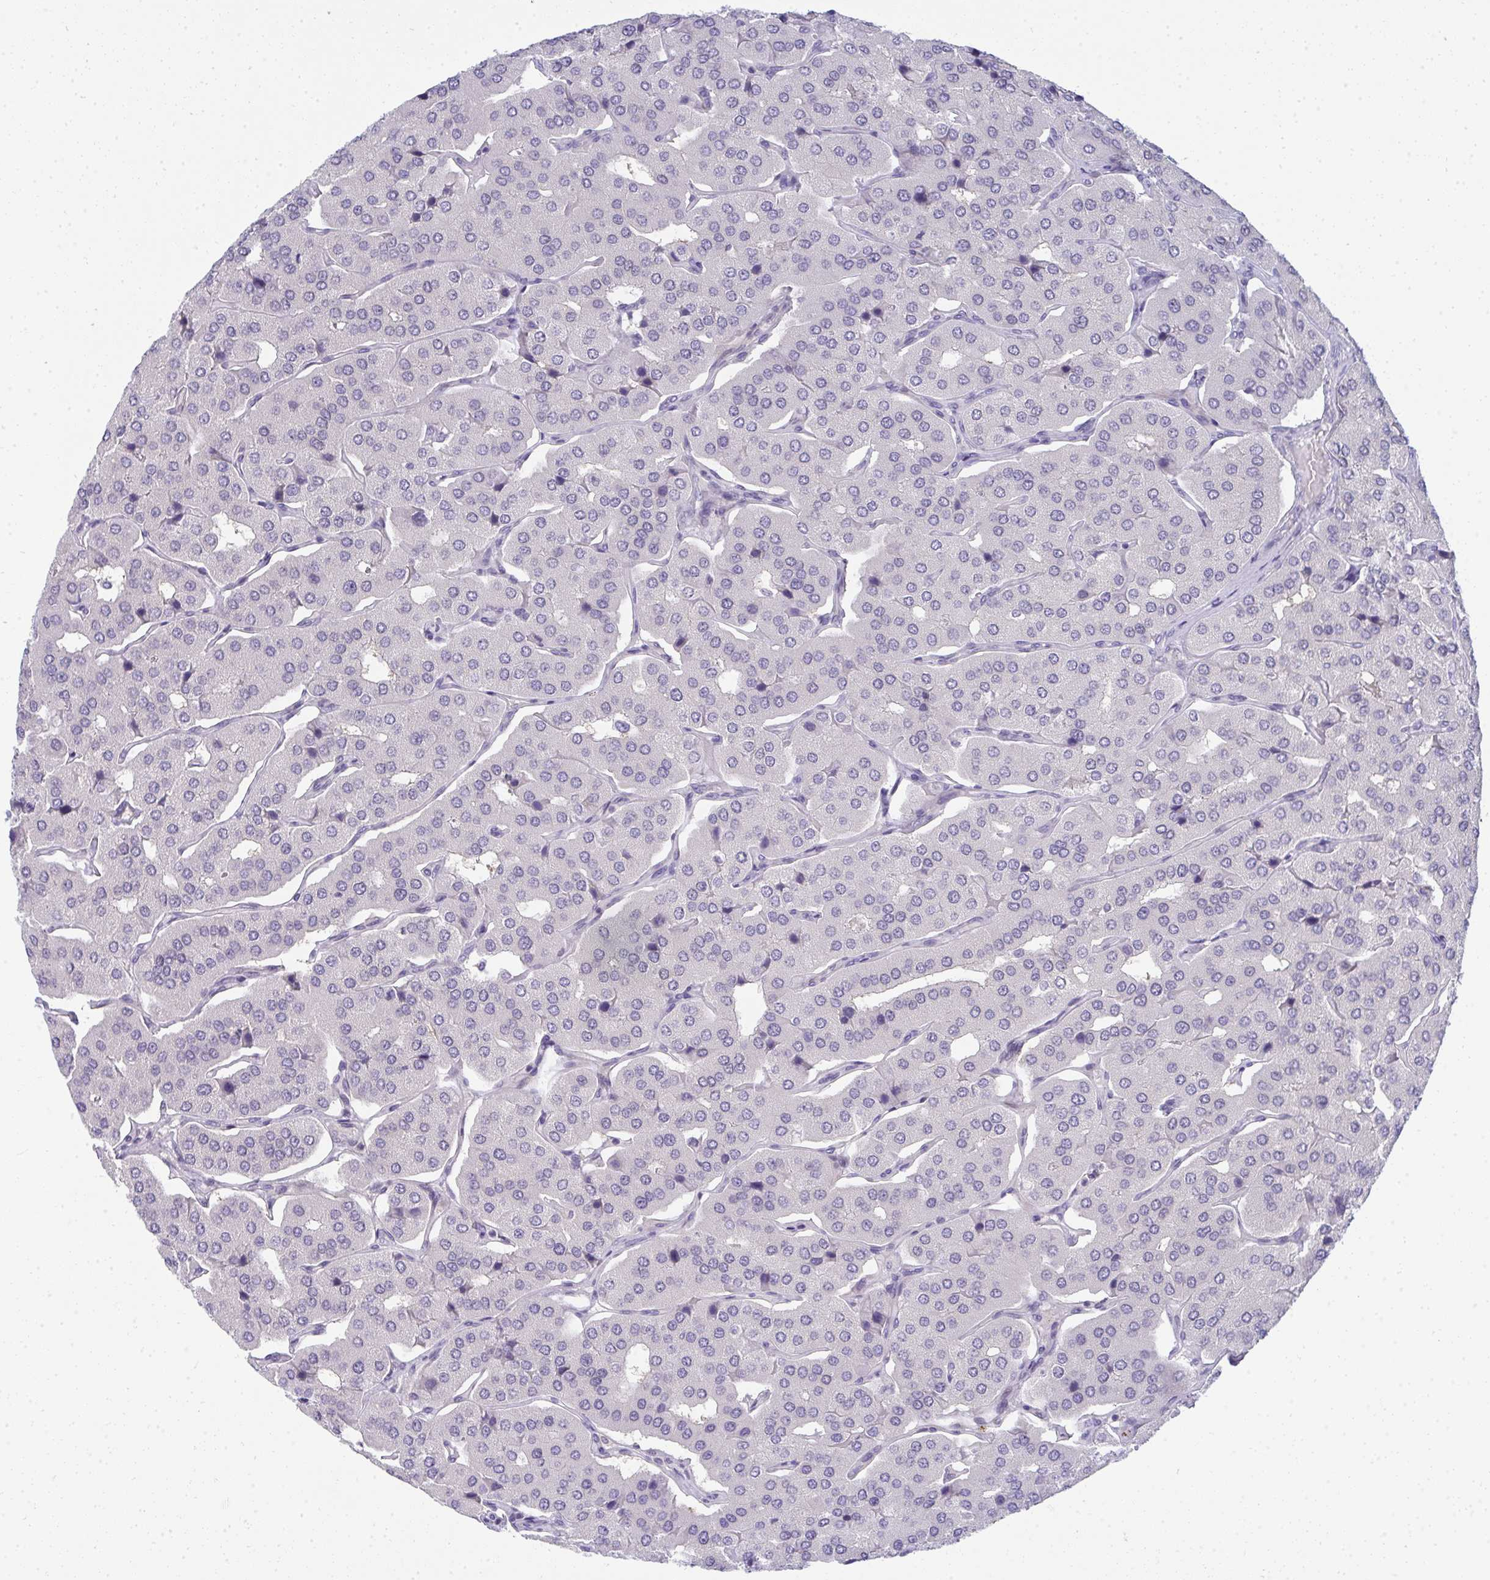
{"staining": {"intensity": "negative", "quantity": "none", "location": "none"}, "tissue": "parathyroid gland", "cell_type": "Glandular cells", "image_type": "normal", "snomed": [{"axis": "morphology", "description": "Normal tissue, NOS"}, {"axis": "morphology", "description": "Adenoma, NOS"}, {"axis": "topography", "description": "Parathyroid gland"}], "caption": "IHC histopathology image of normal parathyroid gland: parathyroid gland stained with DAB (3,3'-diaminobenzidine) exhibits no significant protein expression in glandular cells.", "gene": "TMEM82", "patient": {"sex": "female", "age": 86}}